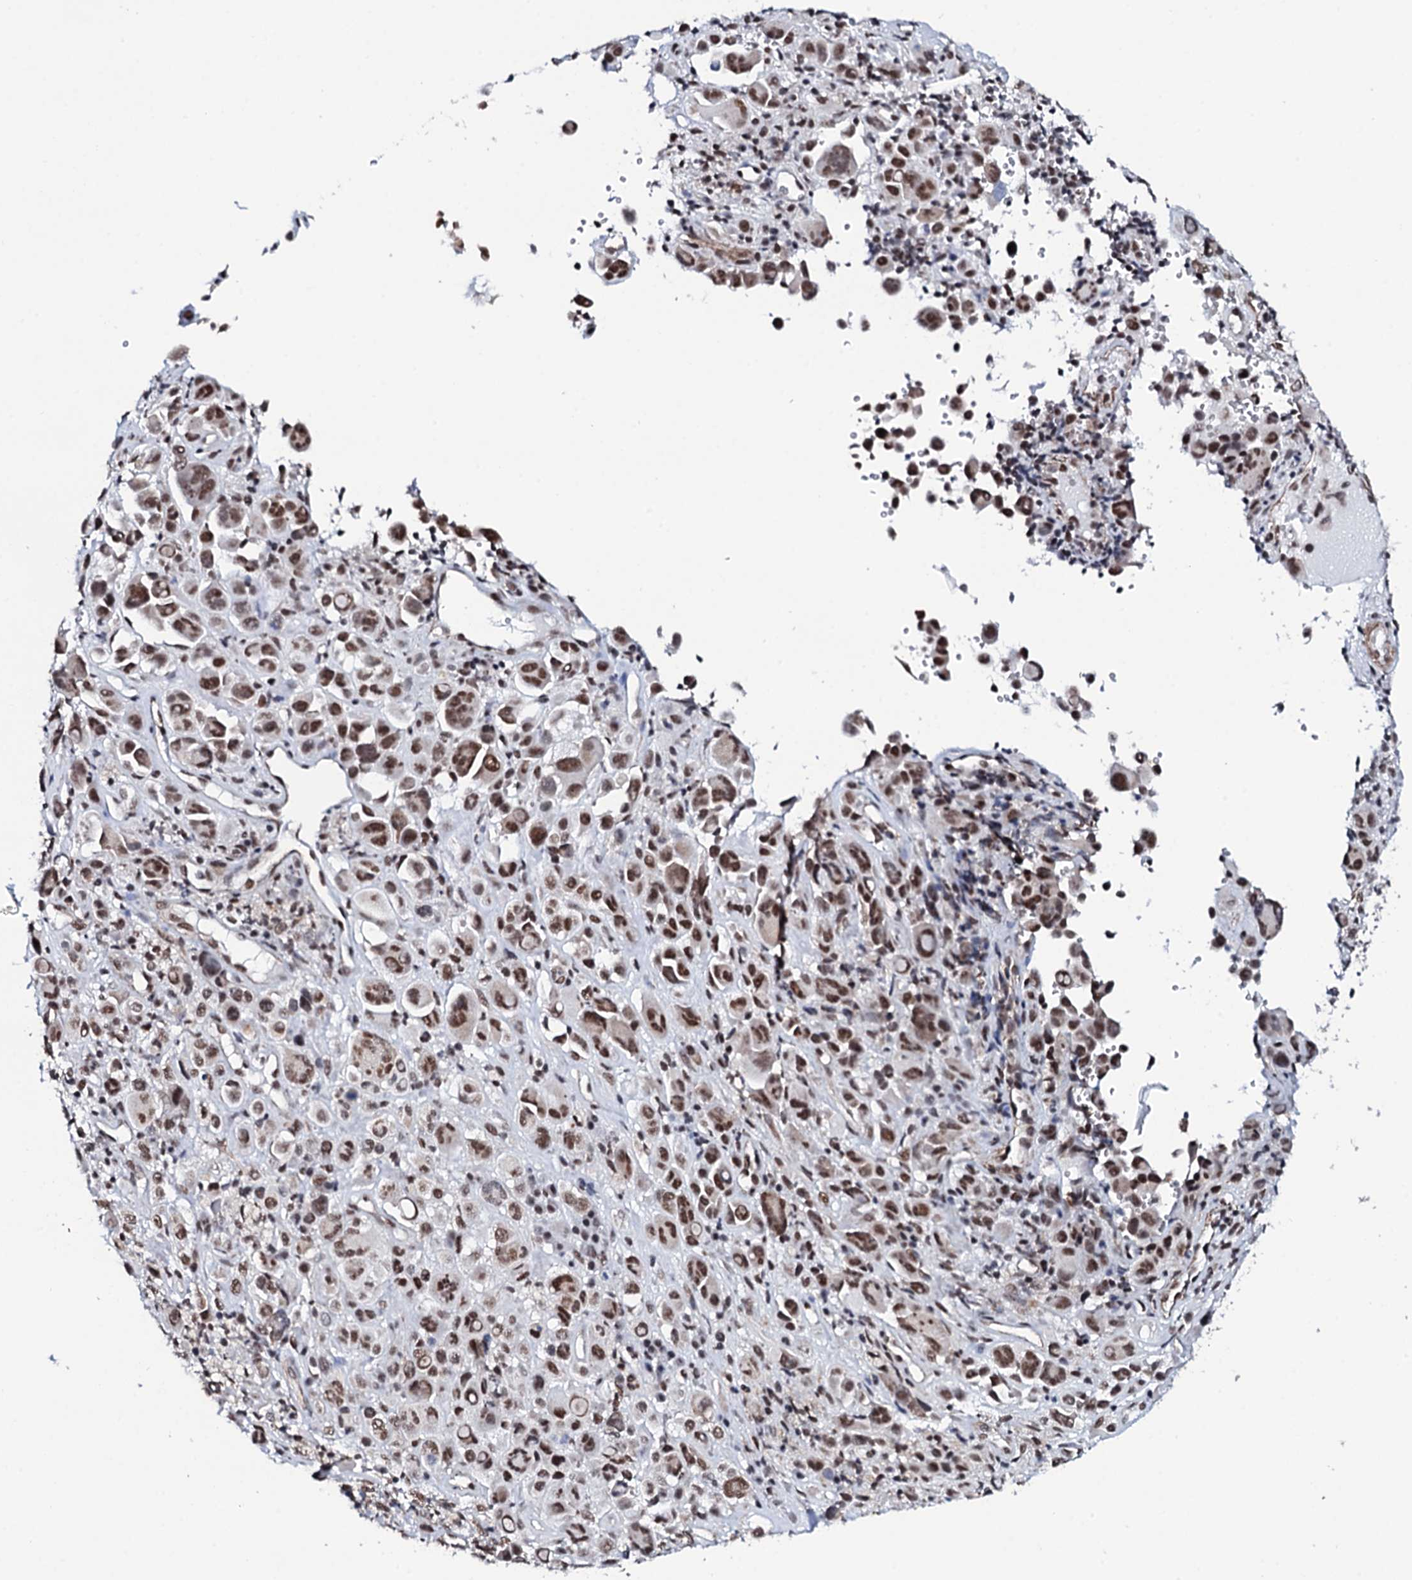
{"staining": {"intensity": "moderate", "quantity": ">75%", "location": "nuclear"}, "tissue": "melanoma", "cell_type": "Tumor cells", "image_type": "cancer", "snomed": [{"axis": "morphology", "description": "Malignant melanoma, NOS"}, {"axis": "topography", "description": "Skin of trunk"}], "caption": "Melanoma stained with immunohistochemistry displays moderate nuclear expression in about >75% of tumor cells.", "gene": "CWC15", "patient": {"sex": "male", "age": 71}}